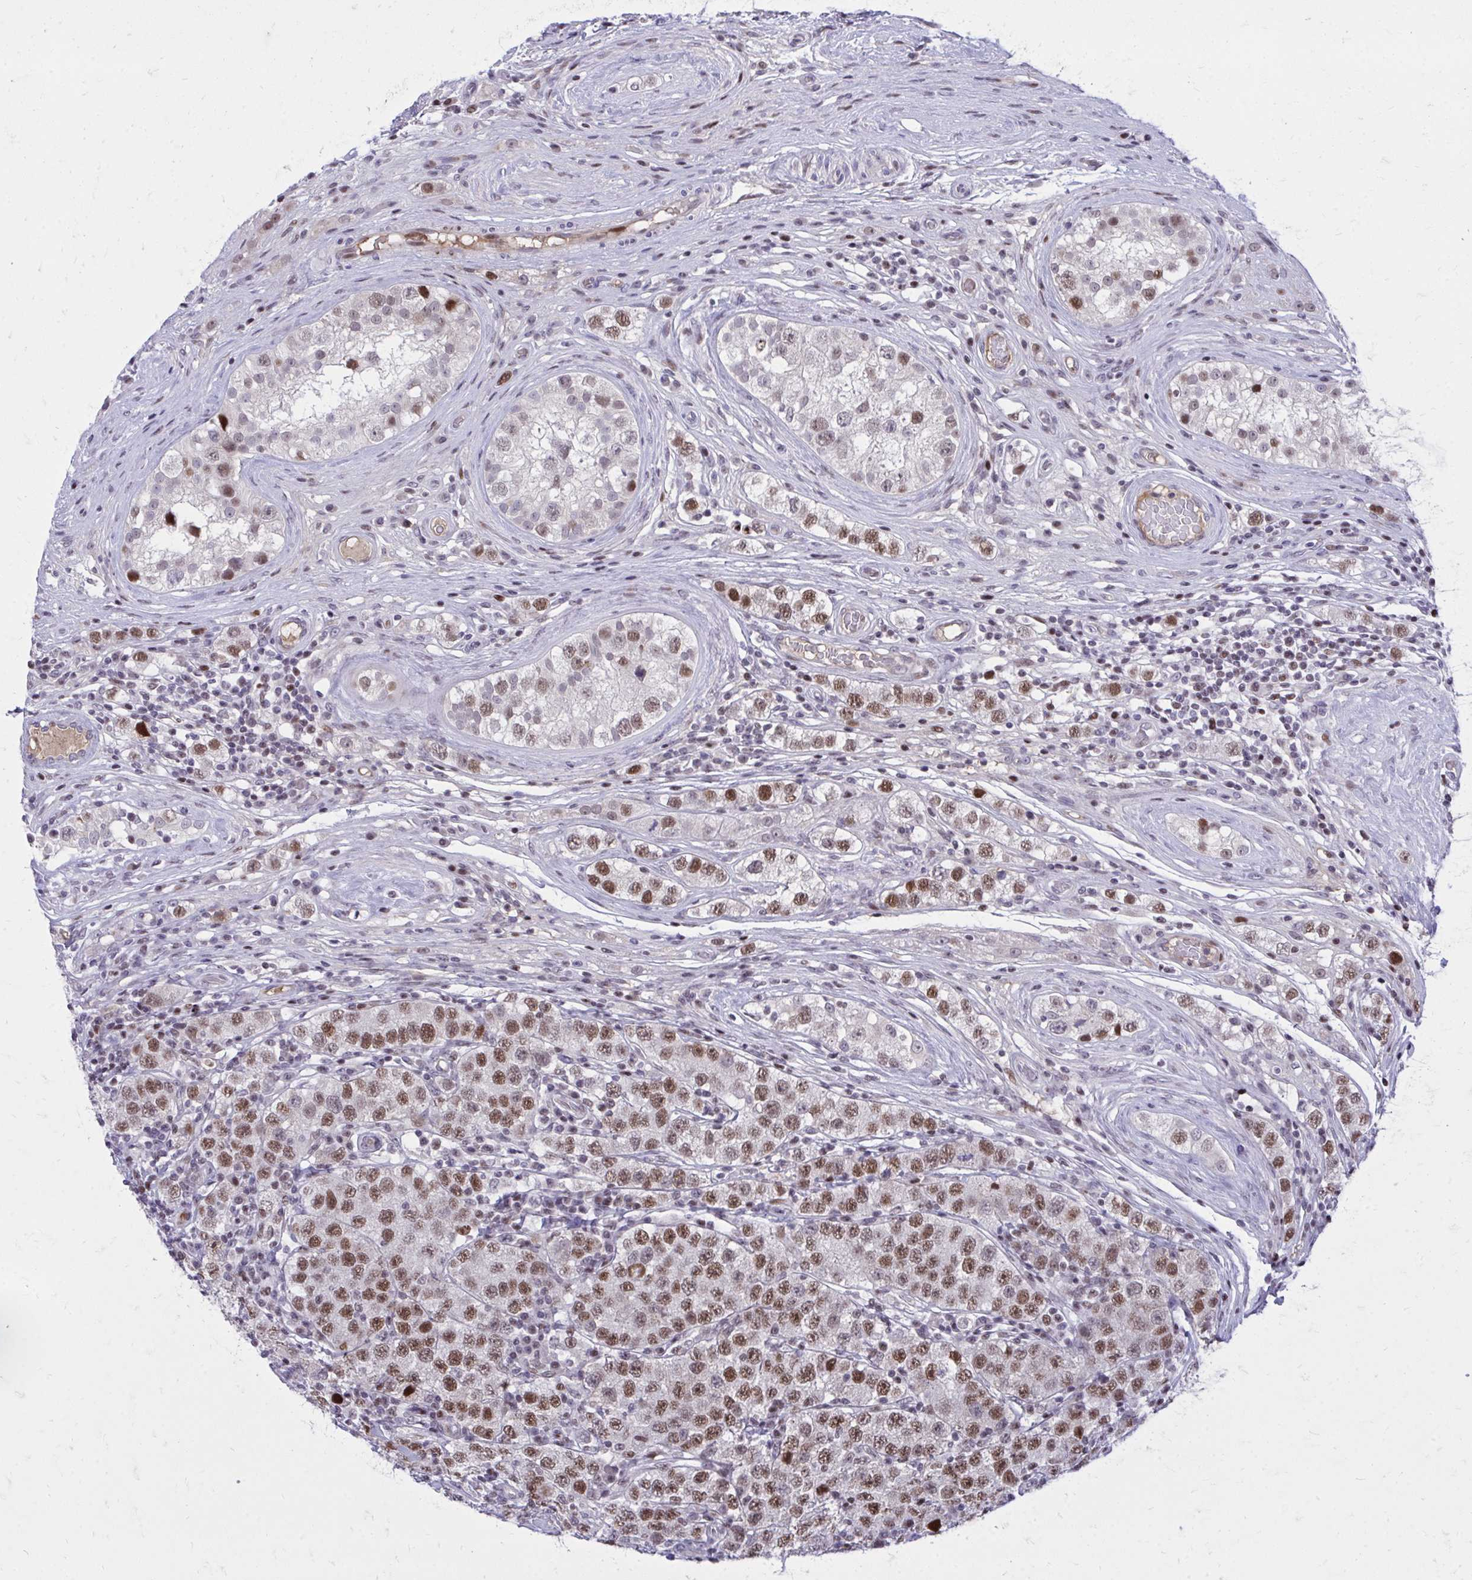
{"staining": {"intensity": "moderate", "quantity": ">75%", "location": "nuclear"}, "tissue": "testis cancer", "cell_type": "Tumor cells", "image_type": "cancer", "snomed": [{"axis": "morphology", "description": "Seminoma, NOS"}, {"axis": "topography", "description": "Testis"}], "caption": "The immunohistochemical stain shows moderate nuclear expression in tumor cells of testis seminoma tissue.", "gene": "C14orf39", "patient": {"sex": "male", "age": 34}}